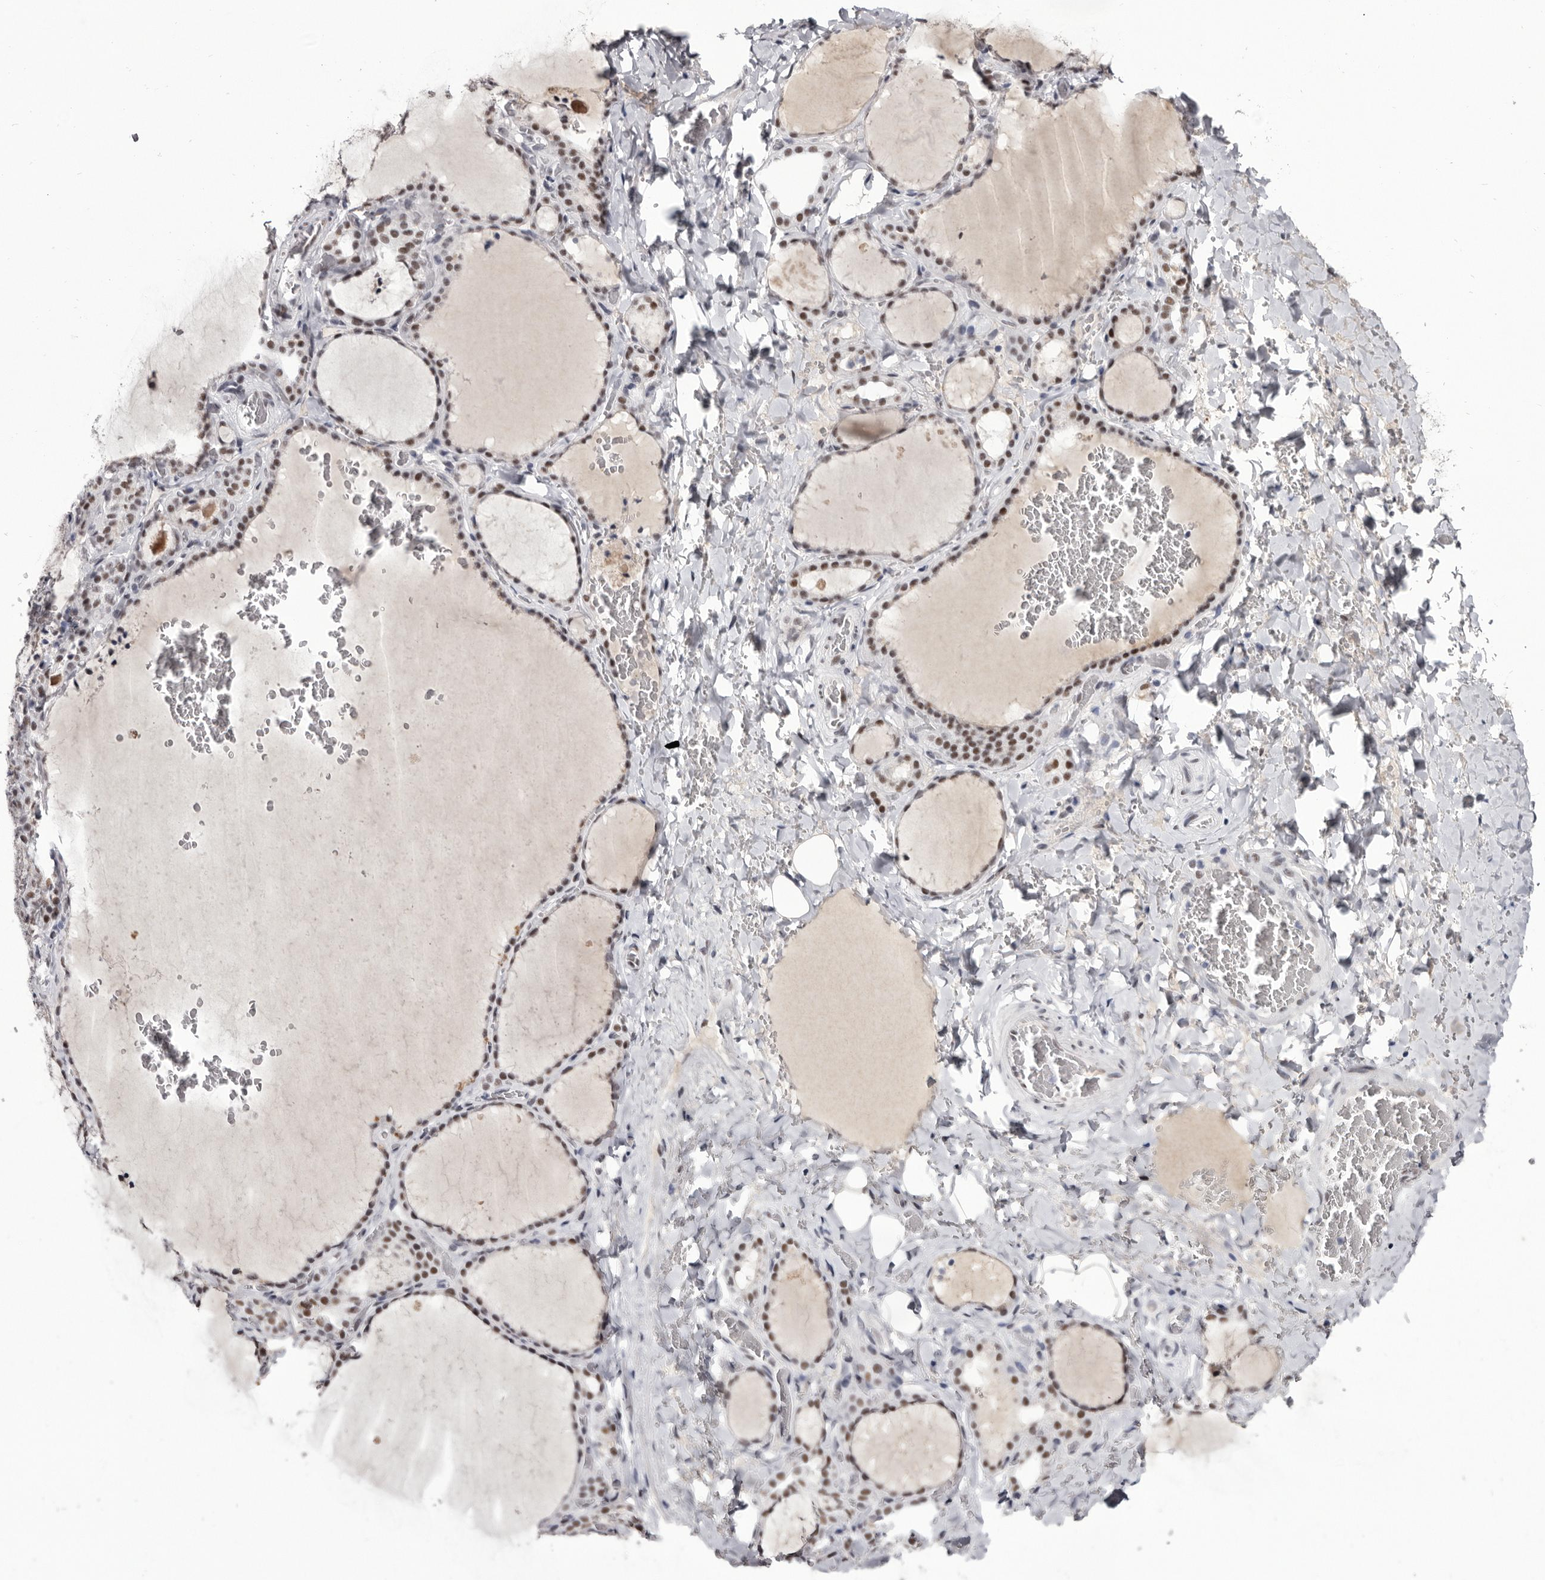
{"staining": {"intensity": "weak", "quantity": "25%-75%", "location": "nuclear"}, "tissue": "thyroid gland", "cell_type": "Glandular cells", "image_type": "normal", "snomed": [{"axis": "morphology", "description": "Normal tissue, NOS"}, {"axis": "topography", "description": "Thyroid gland"}], "caption": "Weak nuclear protein expression is seen in about 25%-75% of glandular cells in thyroid gland.", "gene": "ZNF326", "patient": {"sex": "female", "age": 22}}